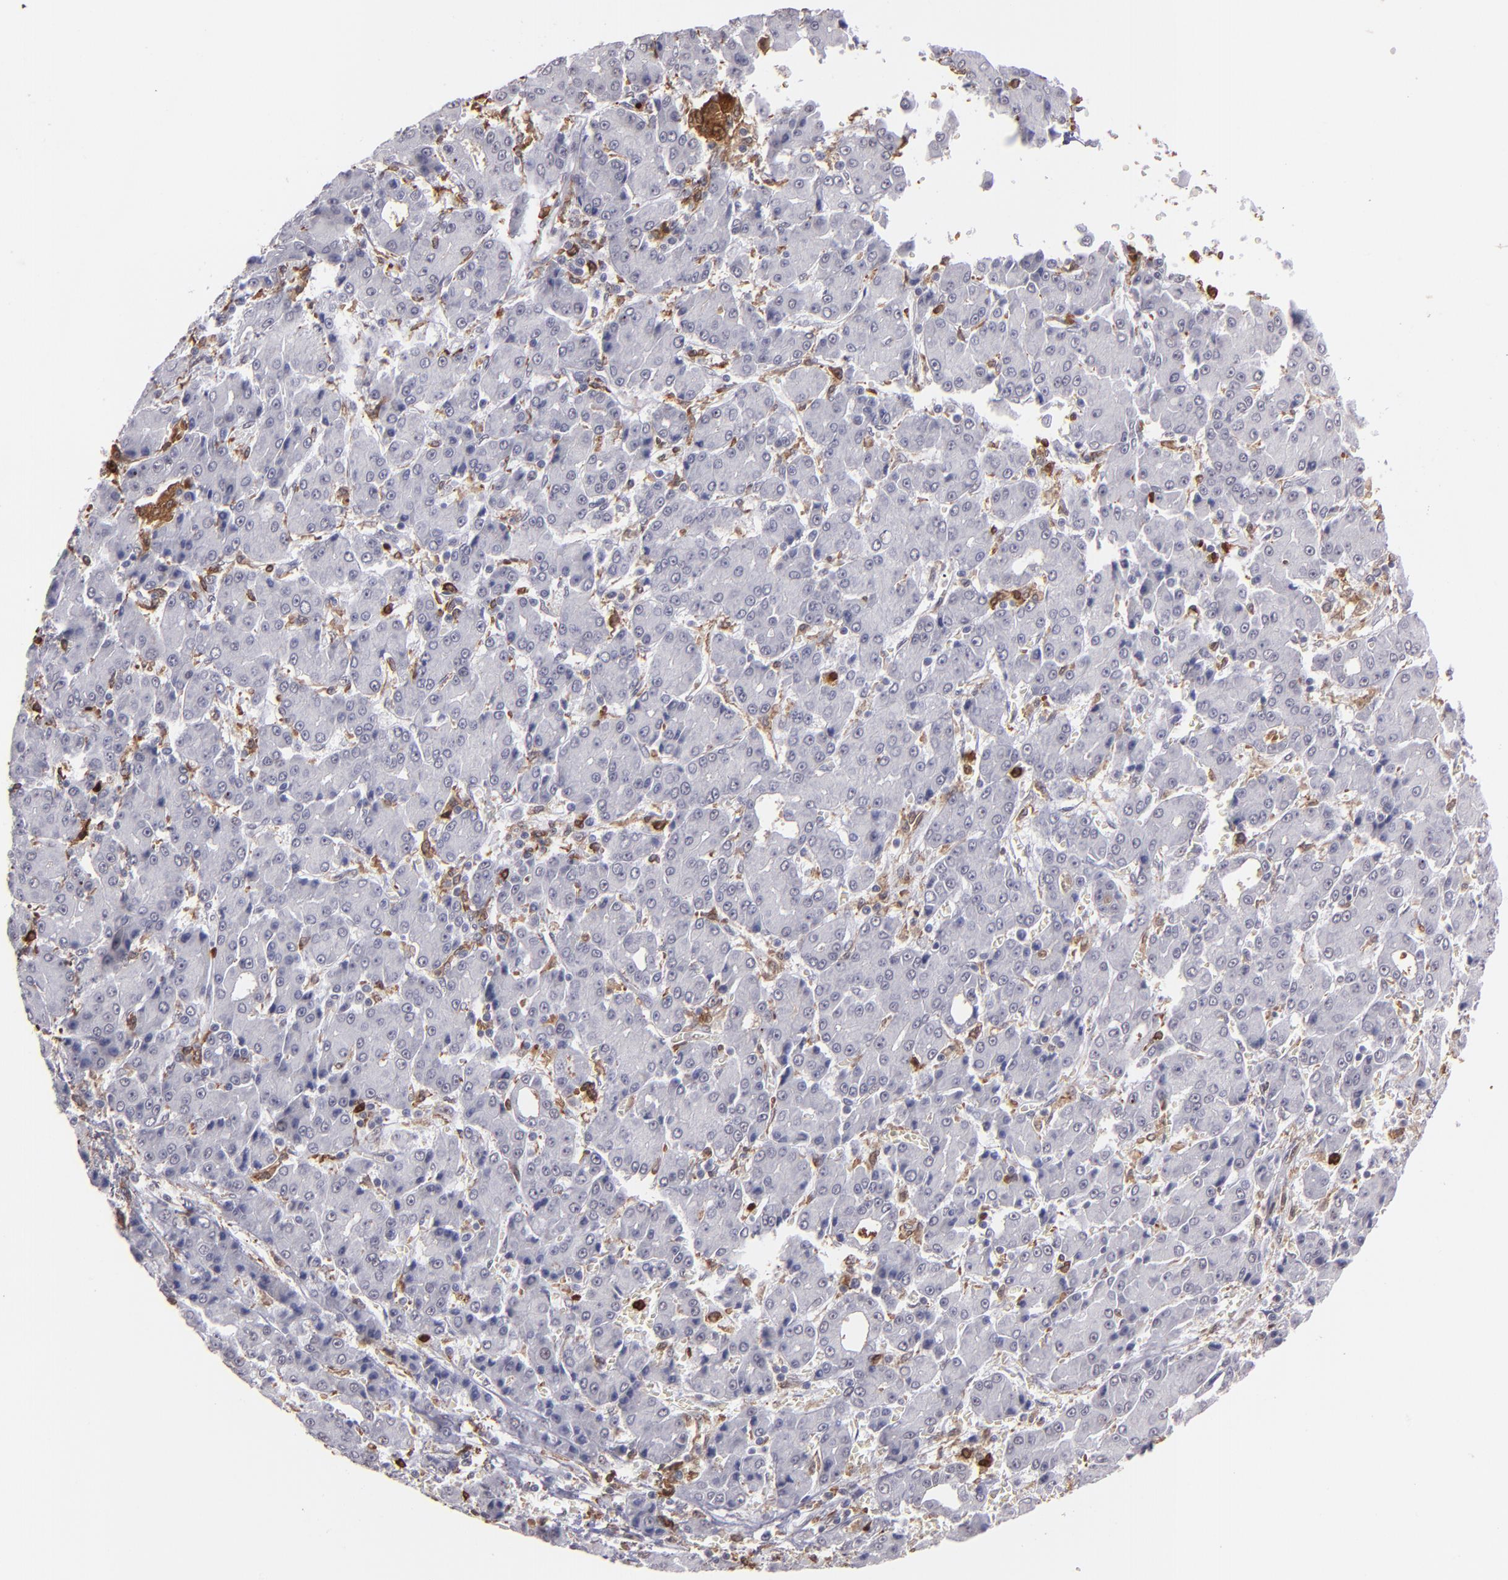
{"staining": {"intensity": "negative", "quantity": "none", "location": "none"}, "tissue": "liver cancer", "cell_type": "Tumor cells", "image_type": "cancer", "snomed": [{"axis": "morphology", "description": "Carcinoma, Hepatocellular, NOS"}, {"axis": "topography", "description": "Liver"}], "caption": "Immunohistochemistry of liver hepatocellular carcinoma shows no staining in tumor cells.", "gene": "NCF2", "patient": {"sex": "male", "age": 69}}